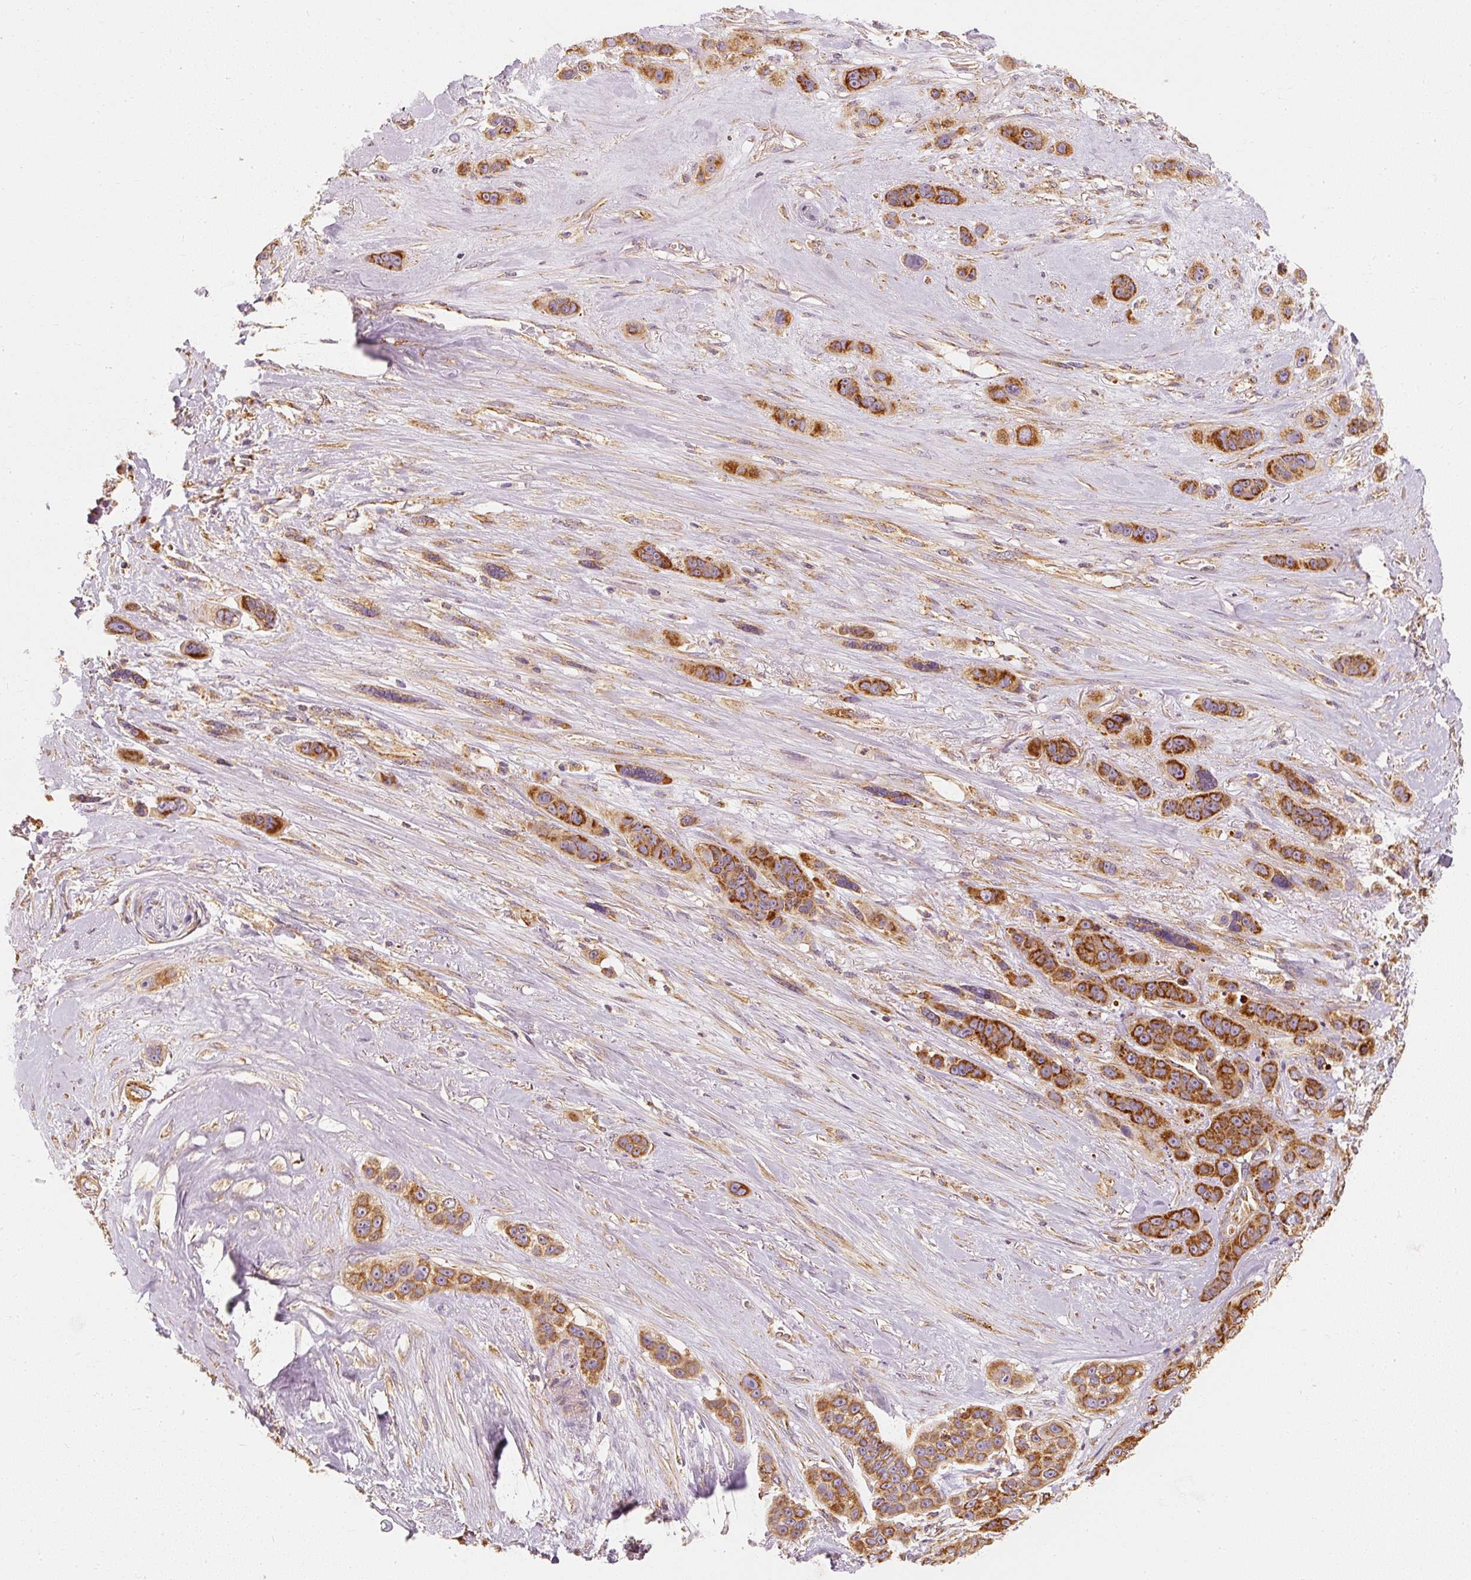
{"staining": {"intensity": "strong", "quantity": ">75%", "location": "cytoplasmic/membranous"}, "tissue": "skin cancer", "cell_type": "Tumor cells", "image_type": "cancer", "snomed": [{"axis": "morphology", "description": "Squamous cell carcinoma, NOS"}, {"axis": "topography", "description": "Skin"}], "caption": "DAB (3,3'-diaminobenzidine) immunohistochemical staining of human skin cancer (squamous cell carcinoma) reveals strong cytoplasmic/membranous protein positivity in approximately >75% of tumor cells. The staining is performed using DAB (3,3'-diaminobenzidine) brown chromogen to label protein expression. The nuclei are counter-stained blue using hematoxylin.", "gene": "TOMM40", "patient": {"sex": "male", "age": 67}}